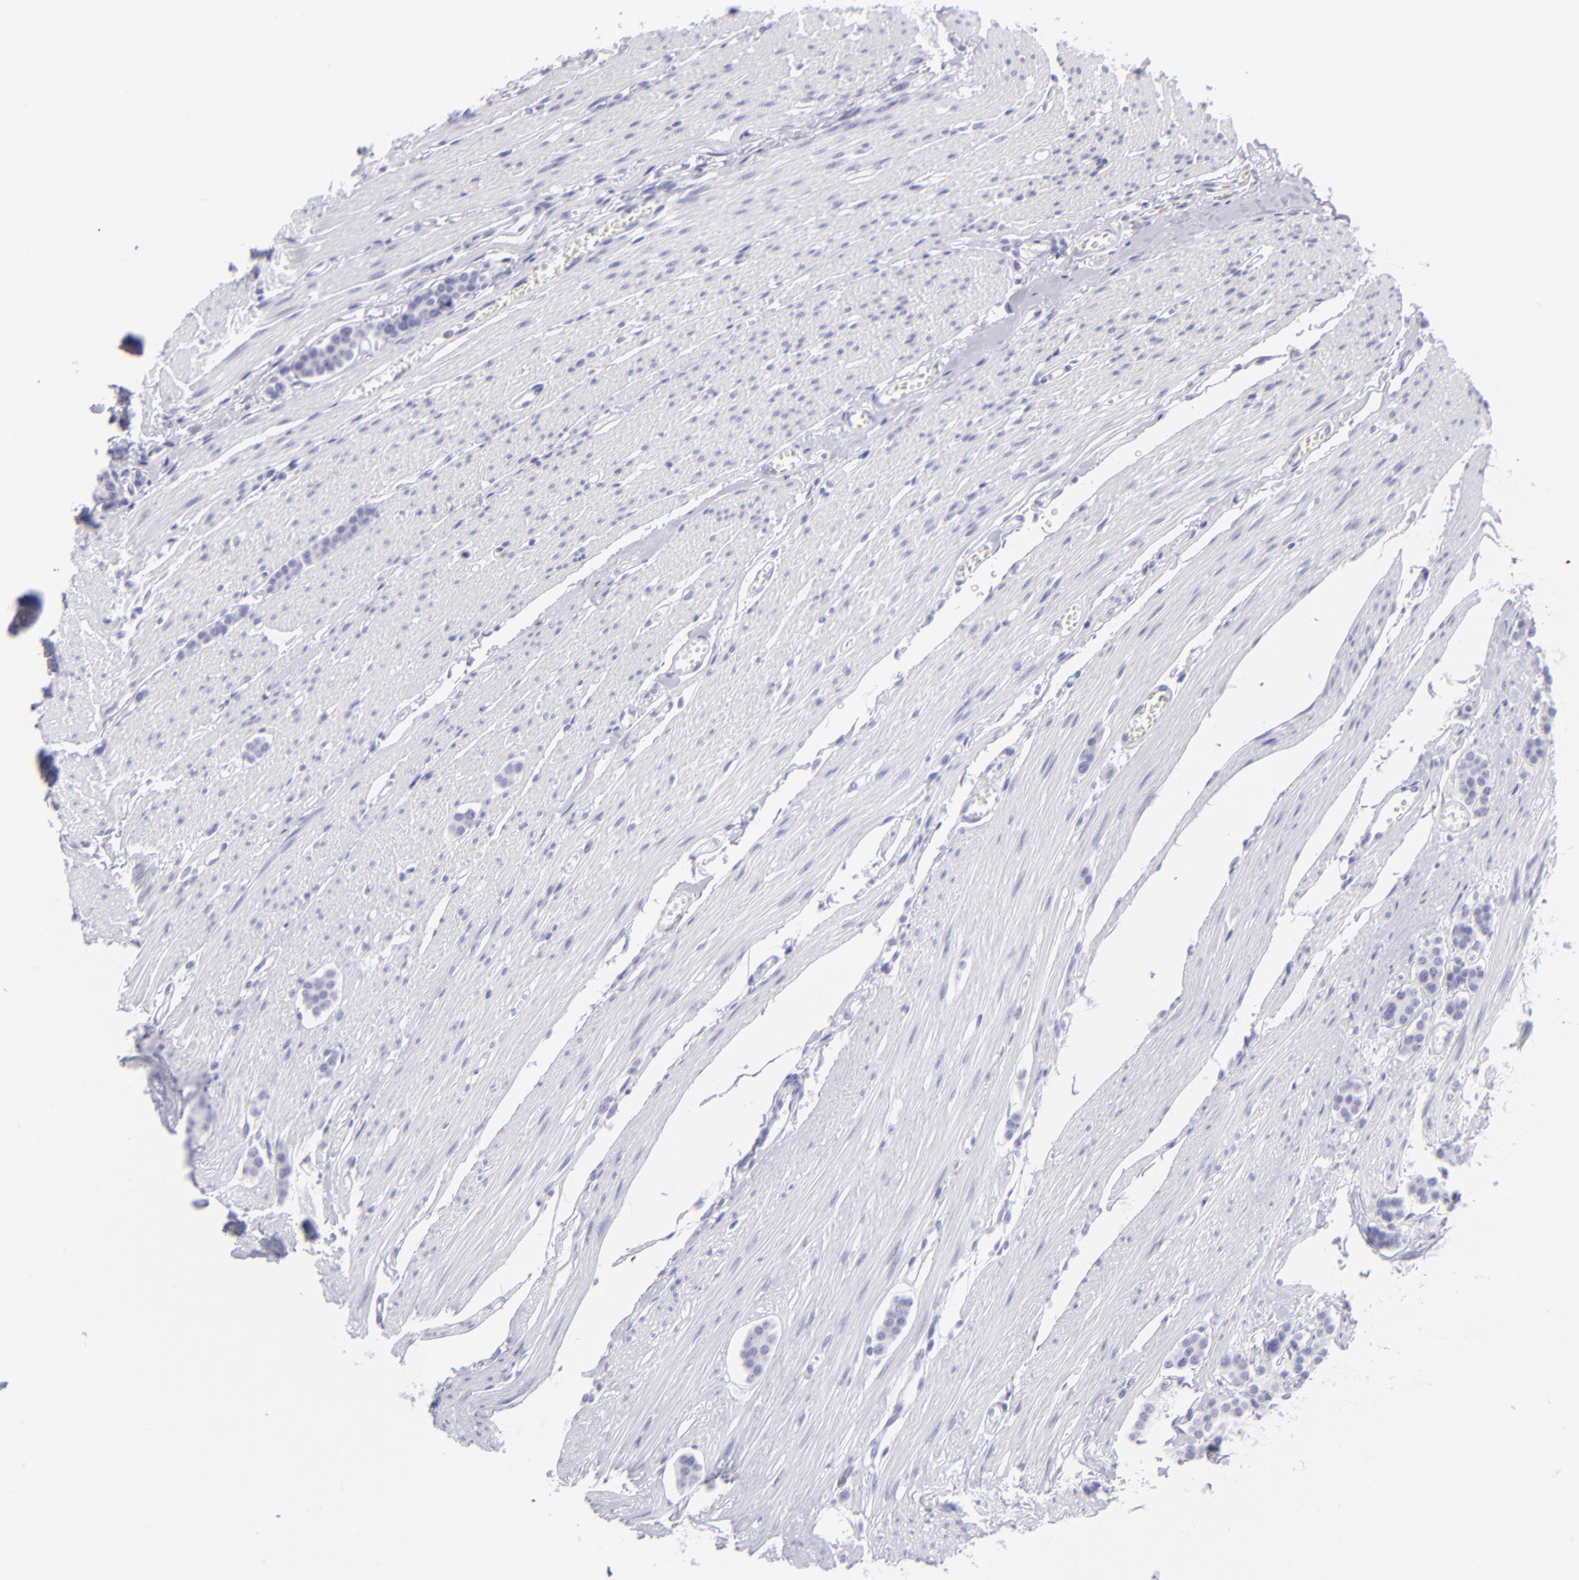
{"staining": {"intensity": "negative", "quantity": "none", "location": "none"}, "tissue": "carcinoid", "cell_type": "Tumor cells", "image_type": "cancer", "snomed": [{"axis": "morphology", "description": "Carcinoid, malignant, NOS"}, {"axis": "topography", "description": "Small intestine"}], "caption": "The IHC micrograph has no significant staining in tumor cells of carcinoid (malignant) tissue.", "gene": "SLC1A2", "patient": {"sex": "male", "age": 60}}